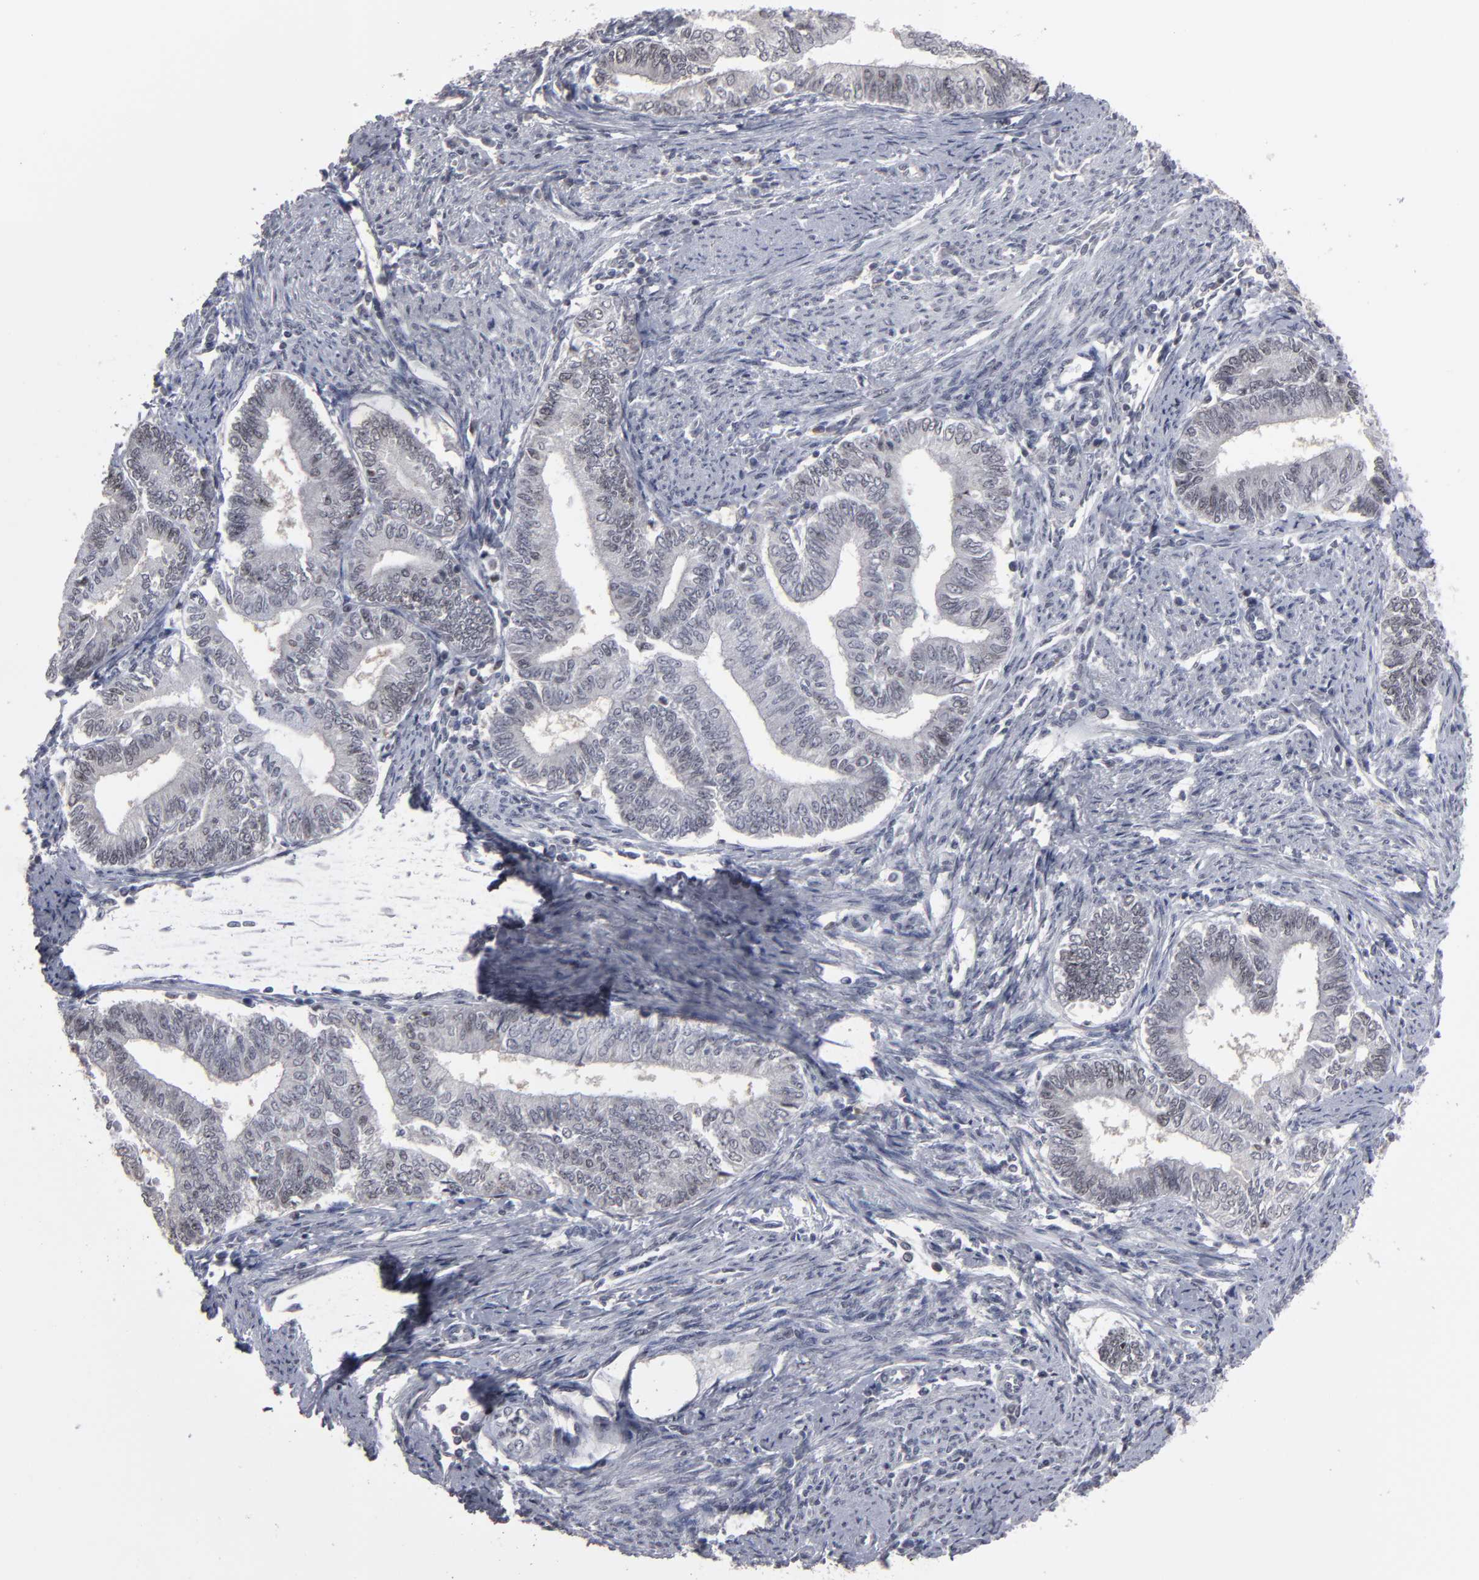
{"staining": {"intensity": "negative", "quantity": "none", "location": "none"}, "tissue": "endometrial cancer", "cell_type": "Tumor cells", "image_type": "cancer", "snomed": [{"axis": "morphology", "description": "Adenocarcinoma, NOS"}, {"axis": "topography", "description": "Endometrium"}], "caption": "Tumor cells are negative for protein expression in human endometrial cancer (adenocarcinoma). (Immunohistochemistry (ihc), brightfield microscopy, high magnification).", "gene": "SSRP1", "patient": {"sex": "female", "age": 66}}